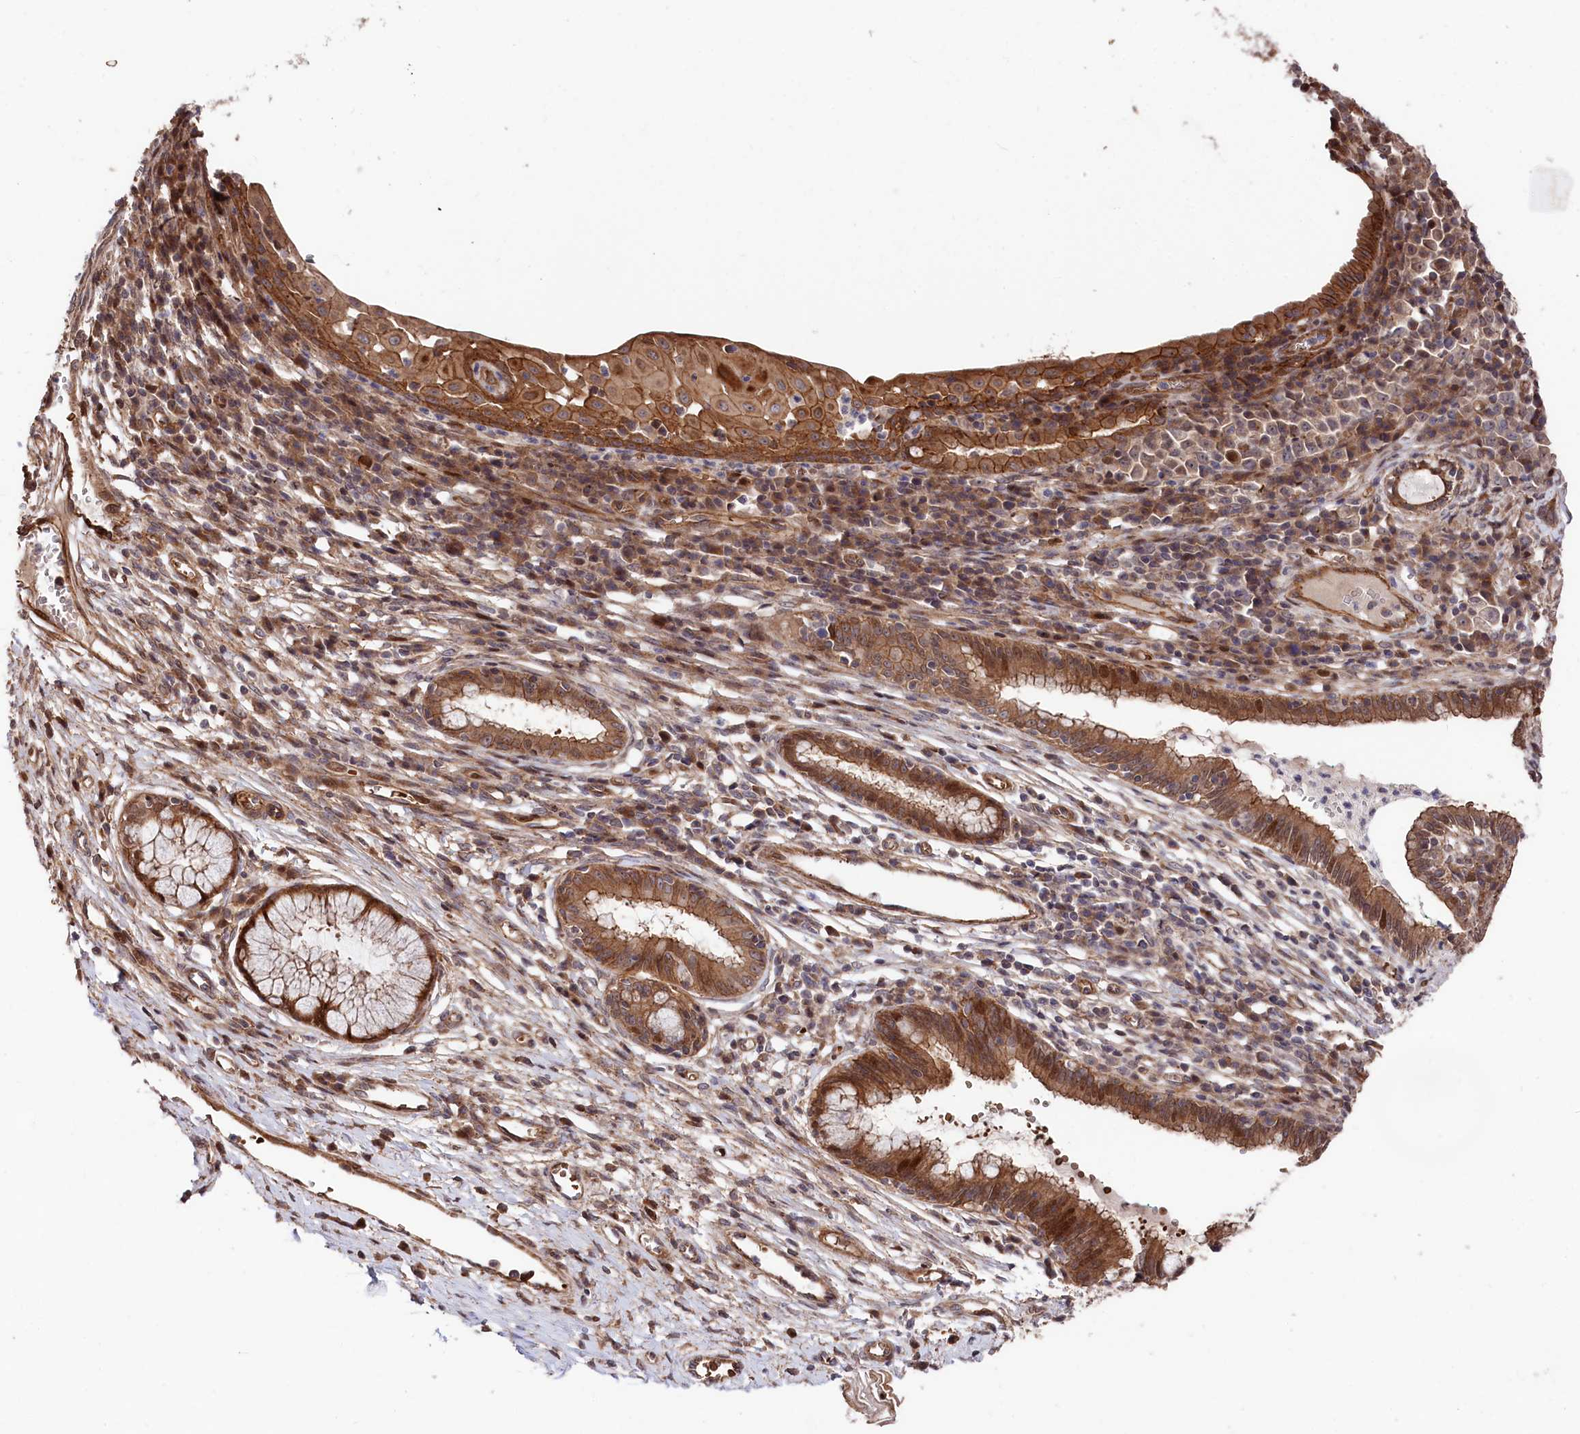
{"staining": {"intensity": "strong", "quantity": ">75%", "location": "cytoplasmic/membranous"}, "tissue": "cervix", "cell_type": "Glandular cells", "image_type": "normal", "snomed": [{"axis": "morphology", "description": "Normal tissue, NOS"}, {"axis": "morphology", "description": "Adenocarcinoma, NOS"}, {"axis": "topography", "description": "Cervix"}], "caption": "An immunohistochemistry (IHC) histopathology image of unremarkable tissue is shown. Protein staining in brown labels strong cytoplasmic/membranous positivity in cervix within glandular cells. (DAB (3,3'-diaminobenzidine) IHC with brightfield microscopy, high magnification).", "gene": "TNKS1BP1", "patient": {"sex": "female", "age": 29}}